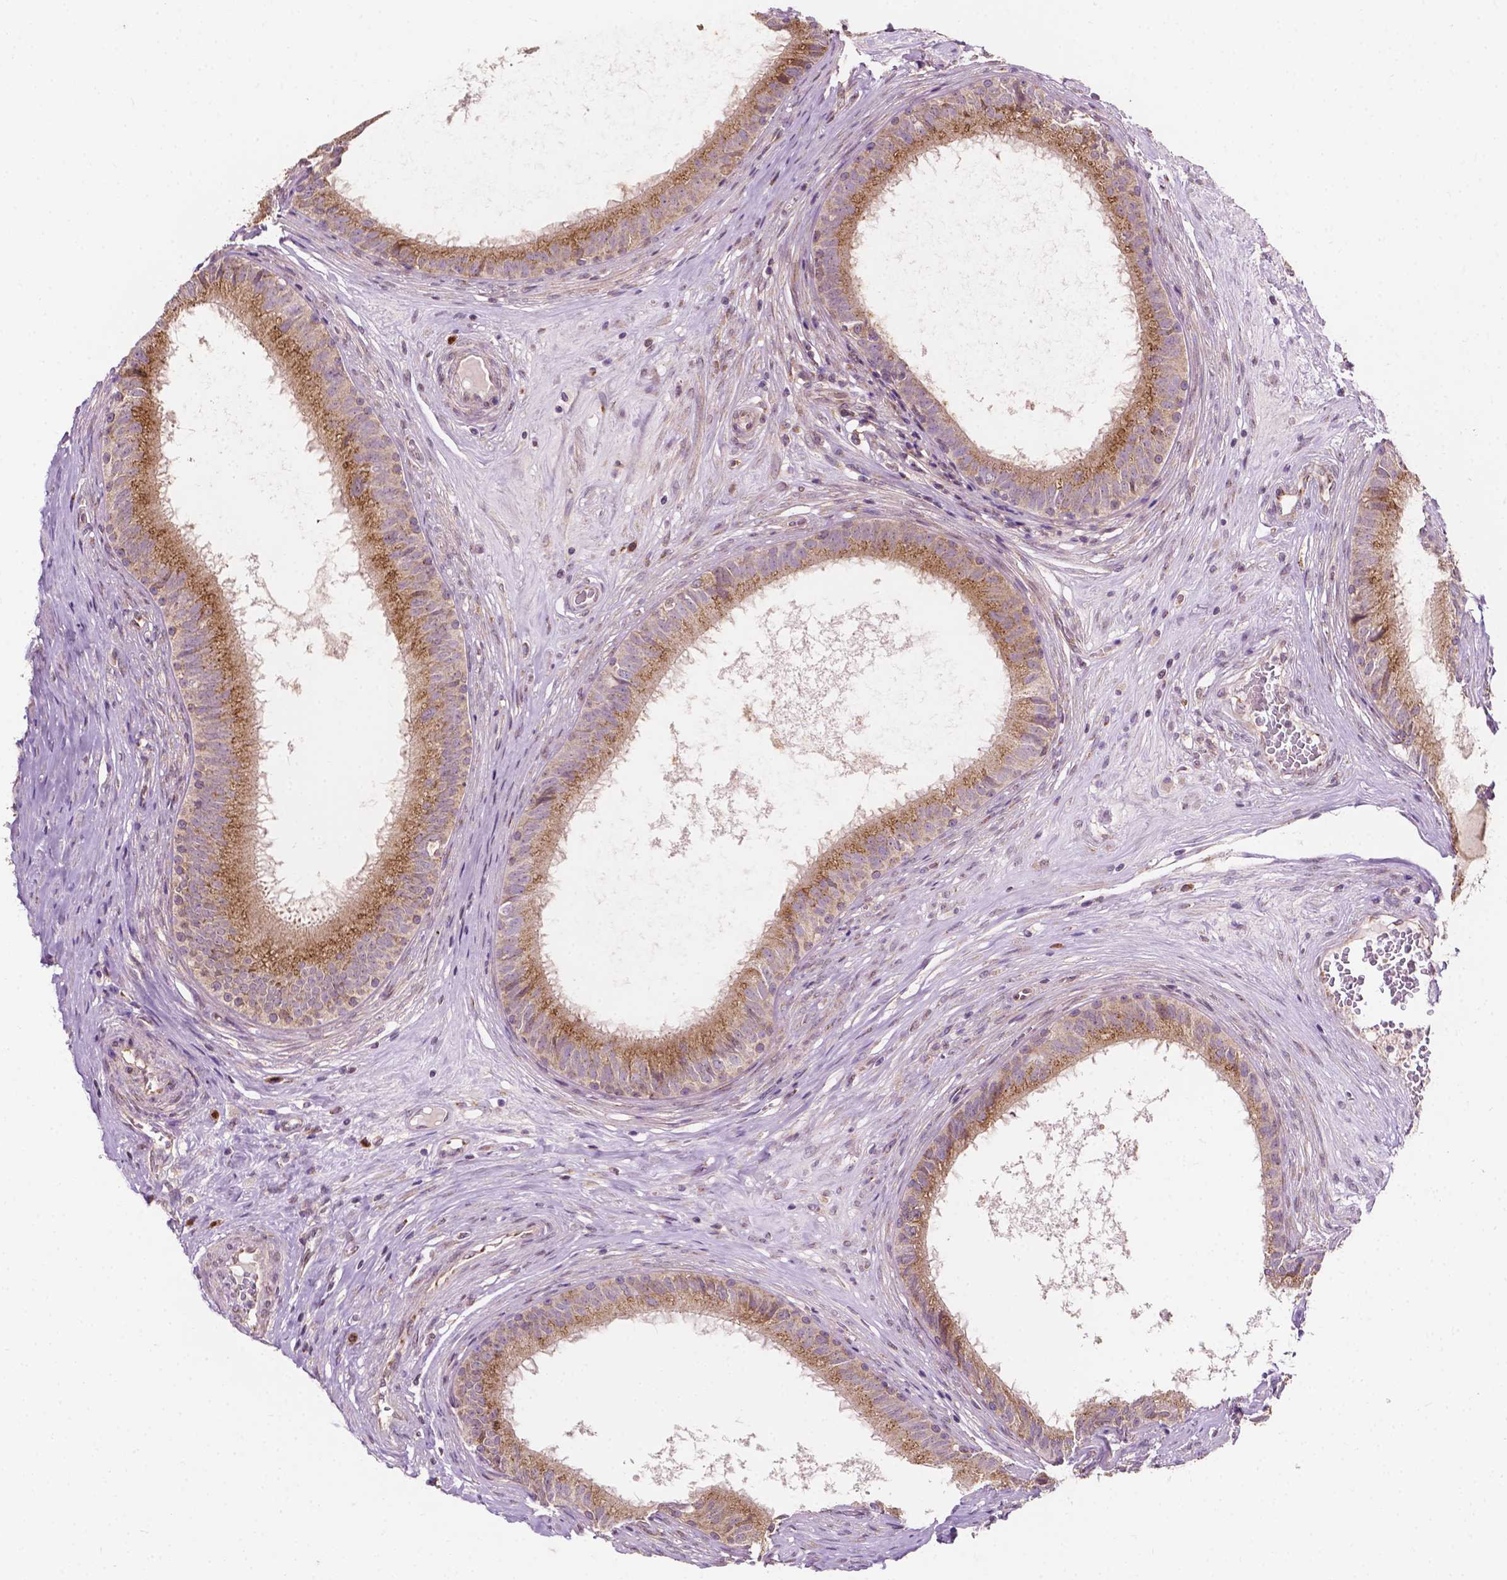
{"staining": {"intensity": "moderate", "quantity": ">75%", "location": "cytoplasmic/membranous"}, "tissue": "epididymis", "cell_type": "Glandular cells", "image_type": "normal", "snomed": [{"axis": "morphology", "description": "Normal tissue, NOS"}, {"axis": "topography", "description": "Epididymis"}], "caption": "Immunohistochemistry image of normal epididymis stained for a protein (brown), which displays medium levels of moderate cytoplasmic/membranous expression in approximately >75% of glandular cells.", "gene": "EBAG9", "patient": {"sex": "male", "age": 59}}